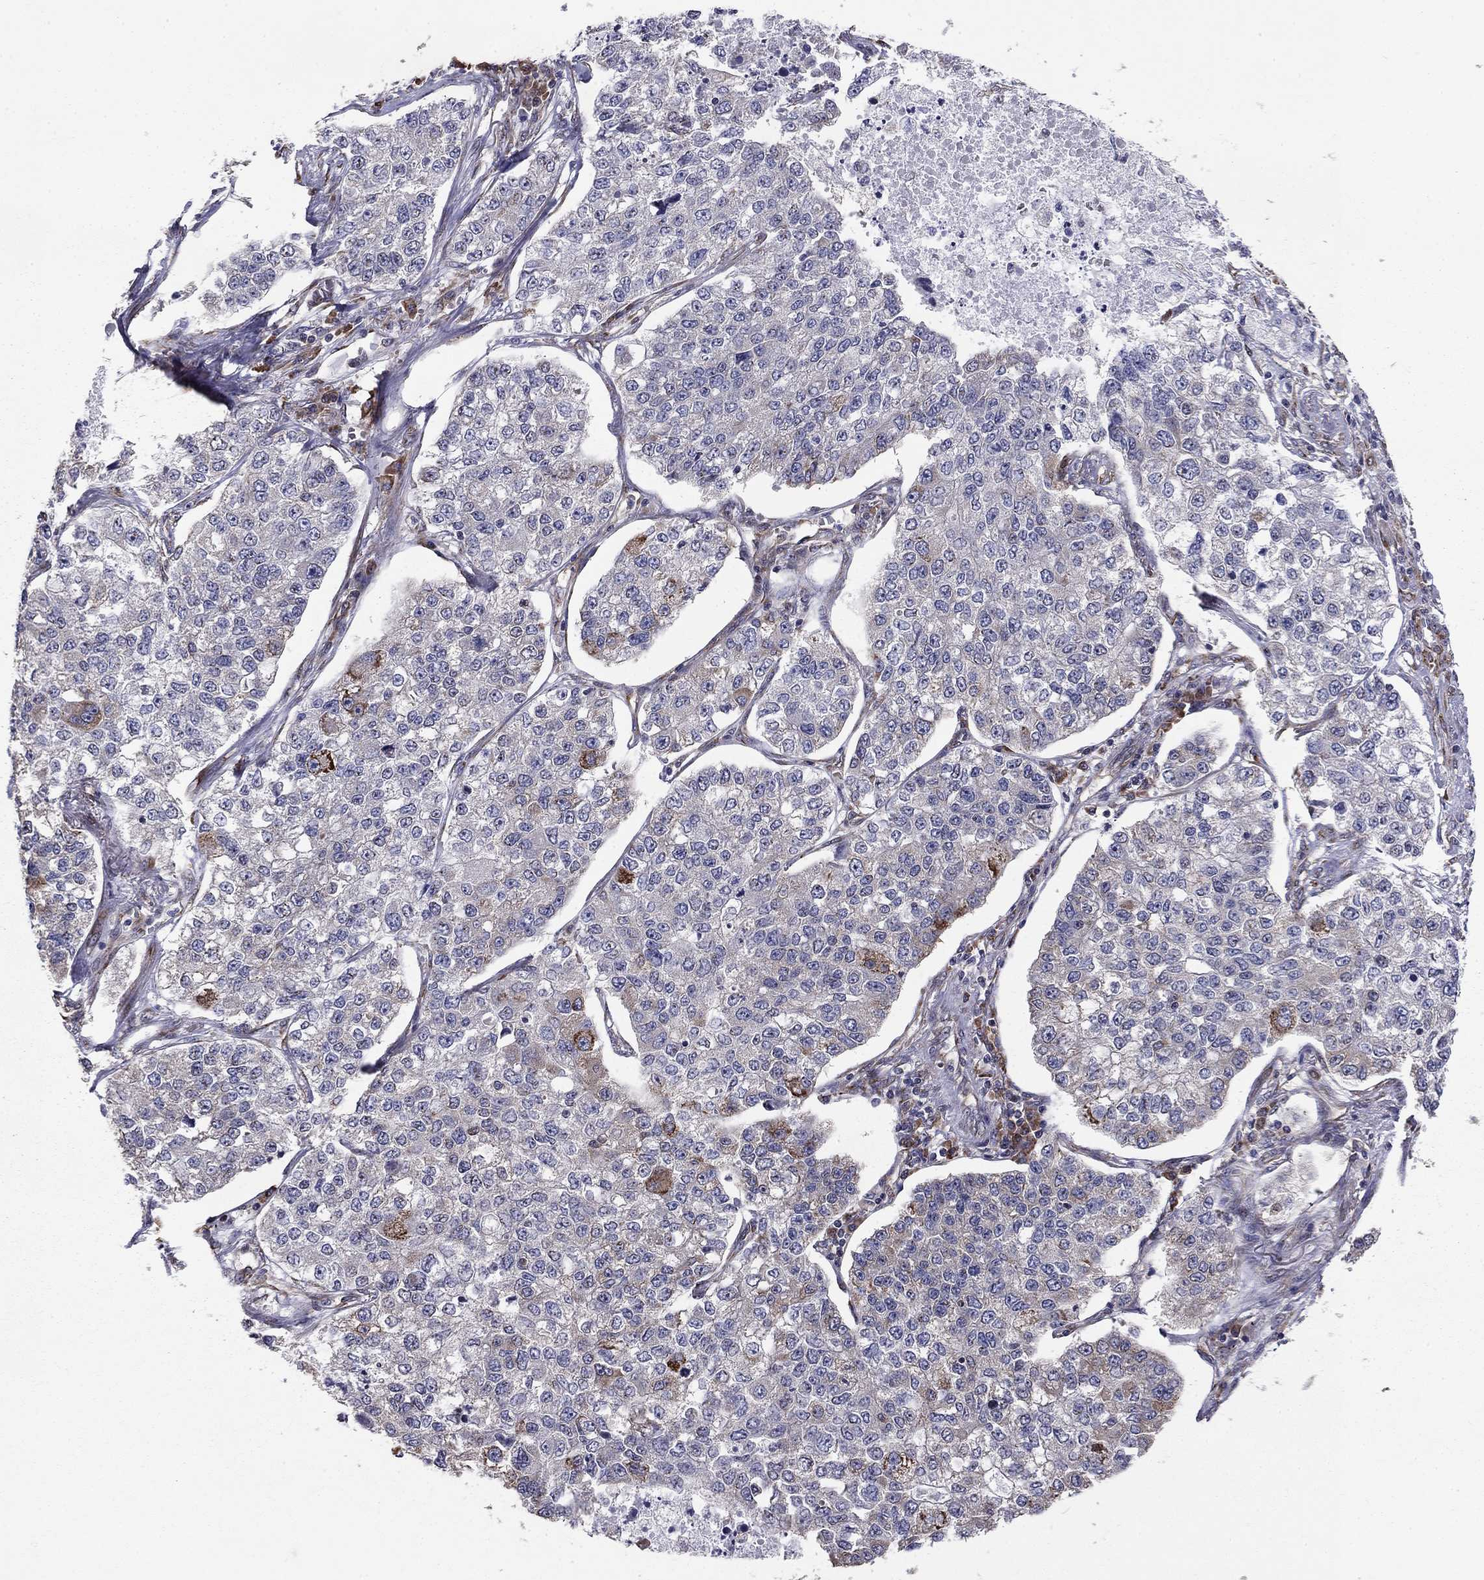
{"staining": {"intensity": "negative", "quantity": "none", "location": "none"}, "tissue": "lung cancer", "cell_type": "Tumor cells", "image_type": "cancer", "snomed": [{"axis": "morphology", "description": "Adenocarcinoma, NOS"}, {"axis": "topography", "description": "Lung"}], "caption": "Immunohistochemistry (IHC) photomicrograph of lung cancer stained for a protein (brown), which exhibits no positivity in tumor cells. (DAB immunohistochemistry visualized using brightfield microscopy, high magnification).", "gene": "NKIRAS1", "patient": {"sex": "male", "age": 49}}